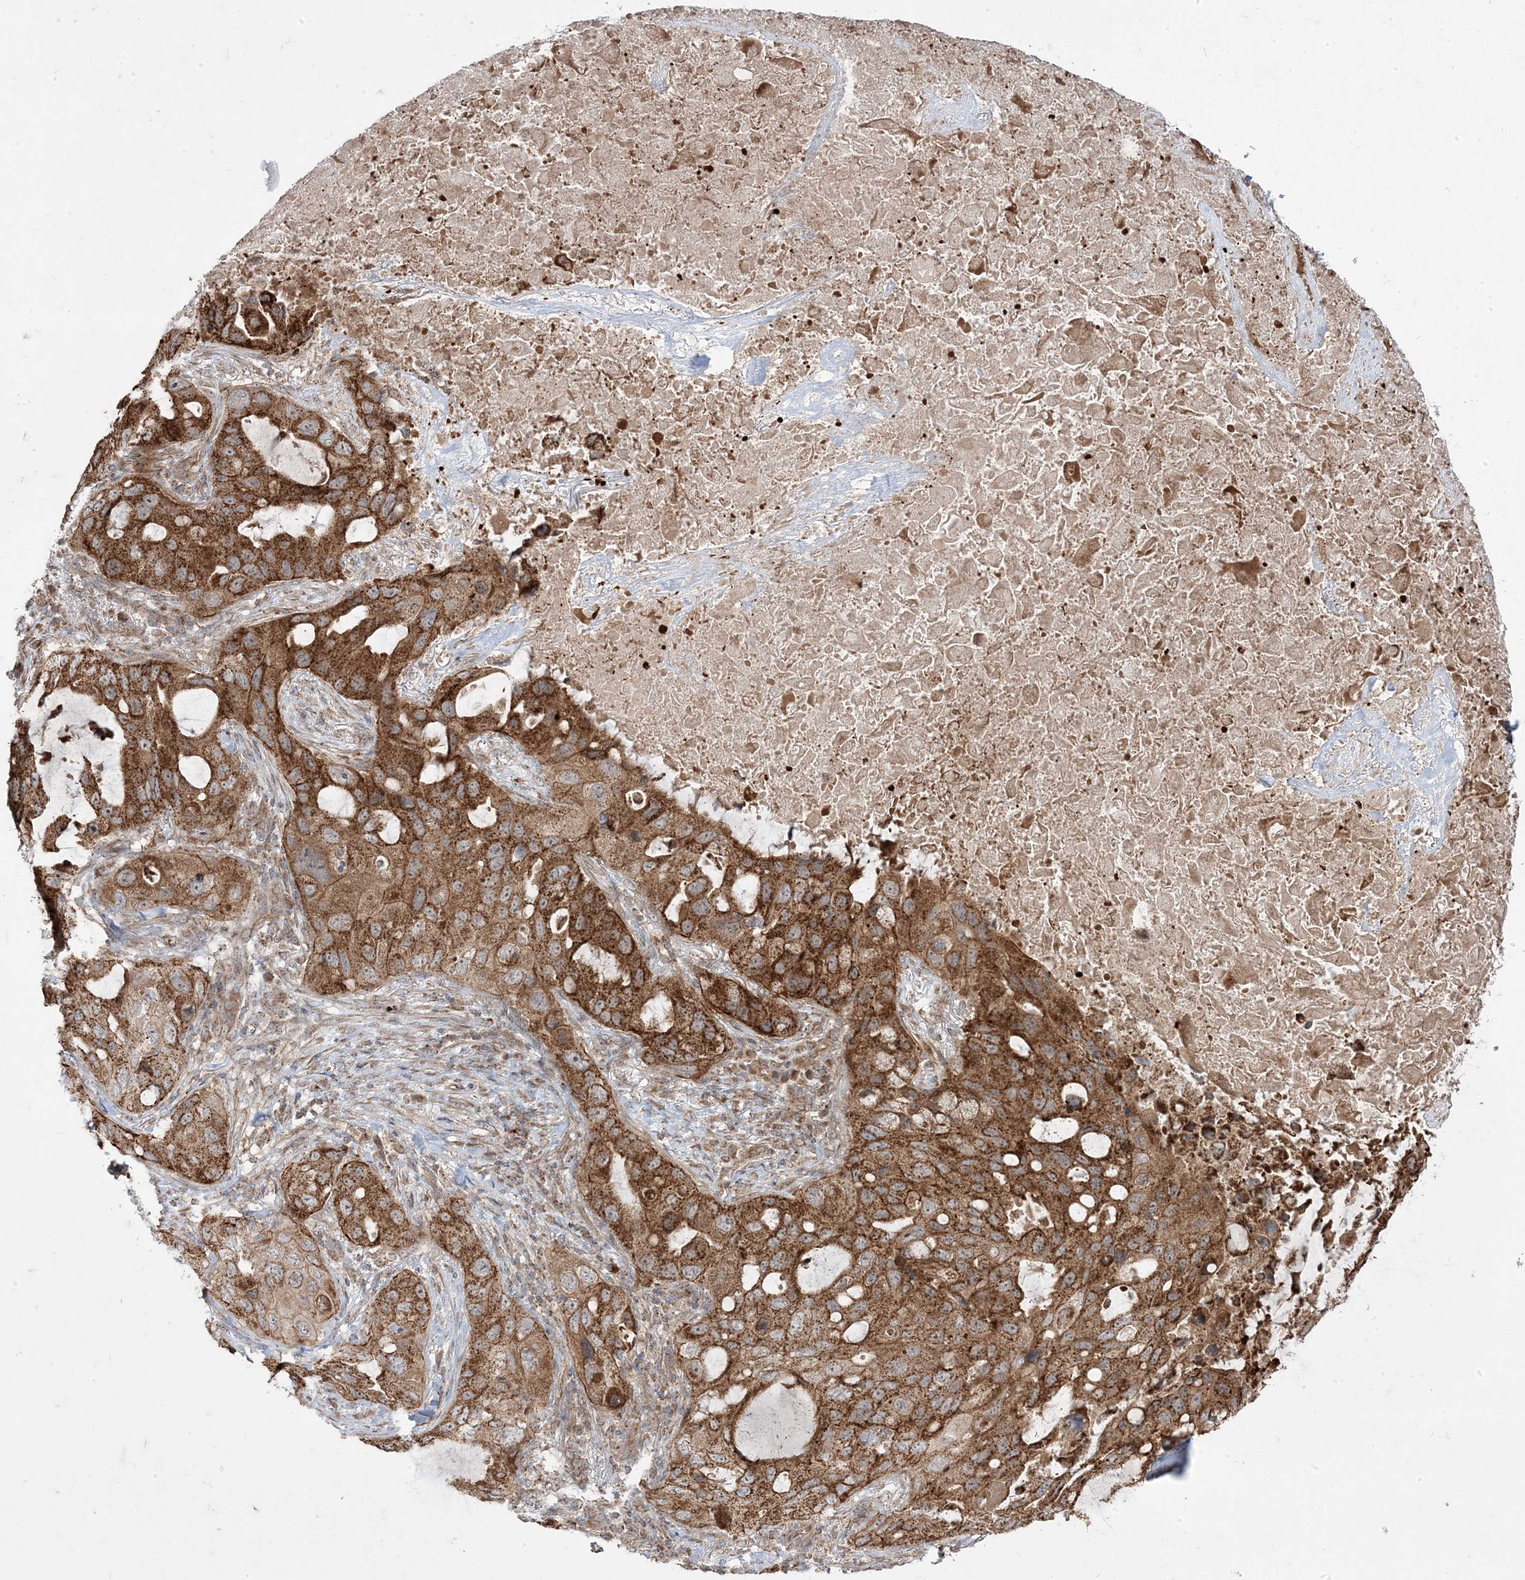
{"staining": {"intensity": "strong", "quantity": ">75%", "location": "cytoplasmic/membranous"}, "tissue": "lung cancer", "cell_type": "Tumor cells", "image_type": "cancer", "snomed": [{"axis": "morphology", "description": "Squamous cell carcinoma, NOS"}, {"axis": "topography", "description": "Lung"}], "caption": "High-magnification brightfield microscopy of squamous cell carcinoma (lung) stained with DAB (3,3'-diaminobenzidine) (brown) and counterstained with hematoxylin (blue). tumor cells exhibit strong cytoplasmic/membranous expression is present in approximately>75% of cells.", "gene": "CLUAP1", "patient": {"sex": "female", "age": 73}}